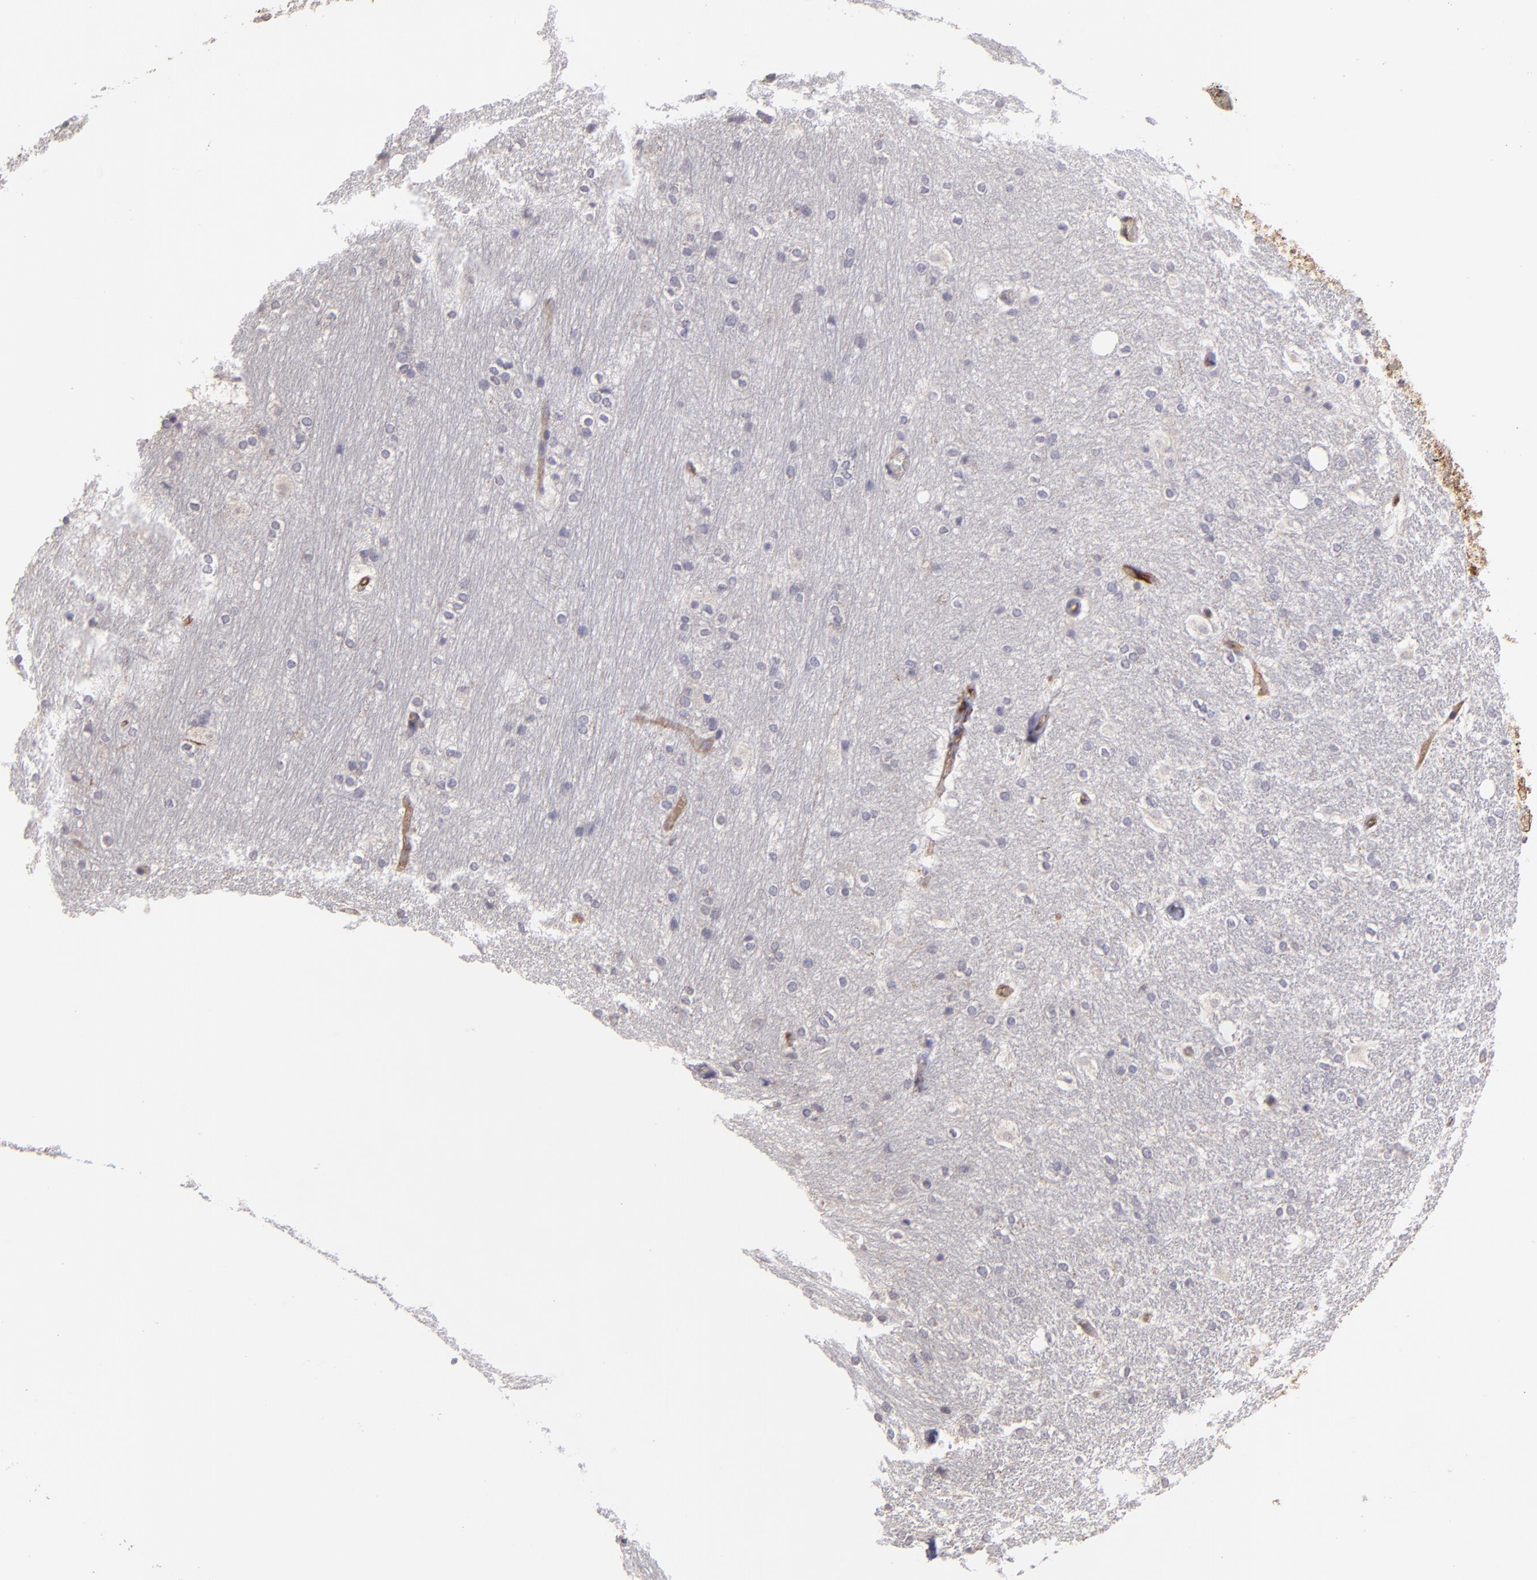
{"staining": {"intensity": "negative", "quantity": "none", "location": "none"}, "tissue": "hippocampus", "cell_type": "Glial cells", "image_type": "normal", "snomed": [{"axis": "morphology", "description": "Normal tissue, NOS"}, {"axis": "topography", "description": "Hippocampus"}], "caption": "High magnification brightfield microscopy of normal hippocampus stained with DAB (brown) and counterstained with hematoxylin (blue): glial cells show no significant expression.", "gene": "DYSF", "patient": {"sex": "female", "age": 19}}